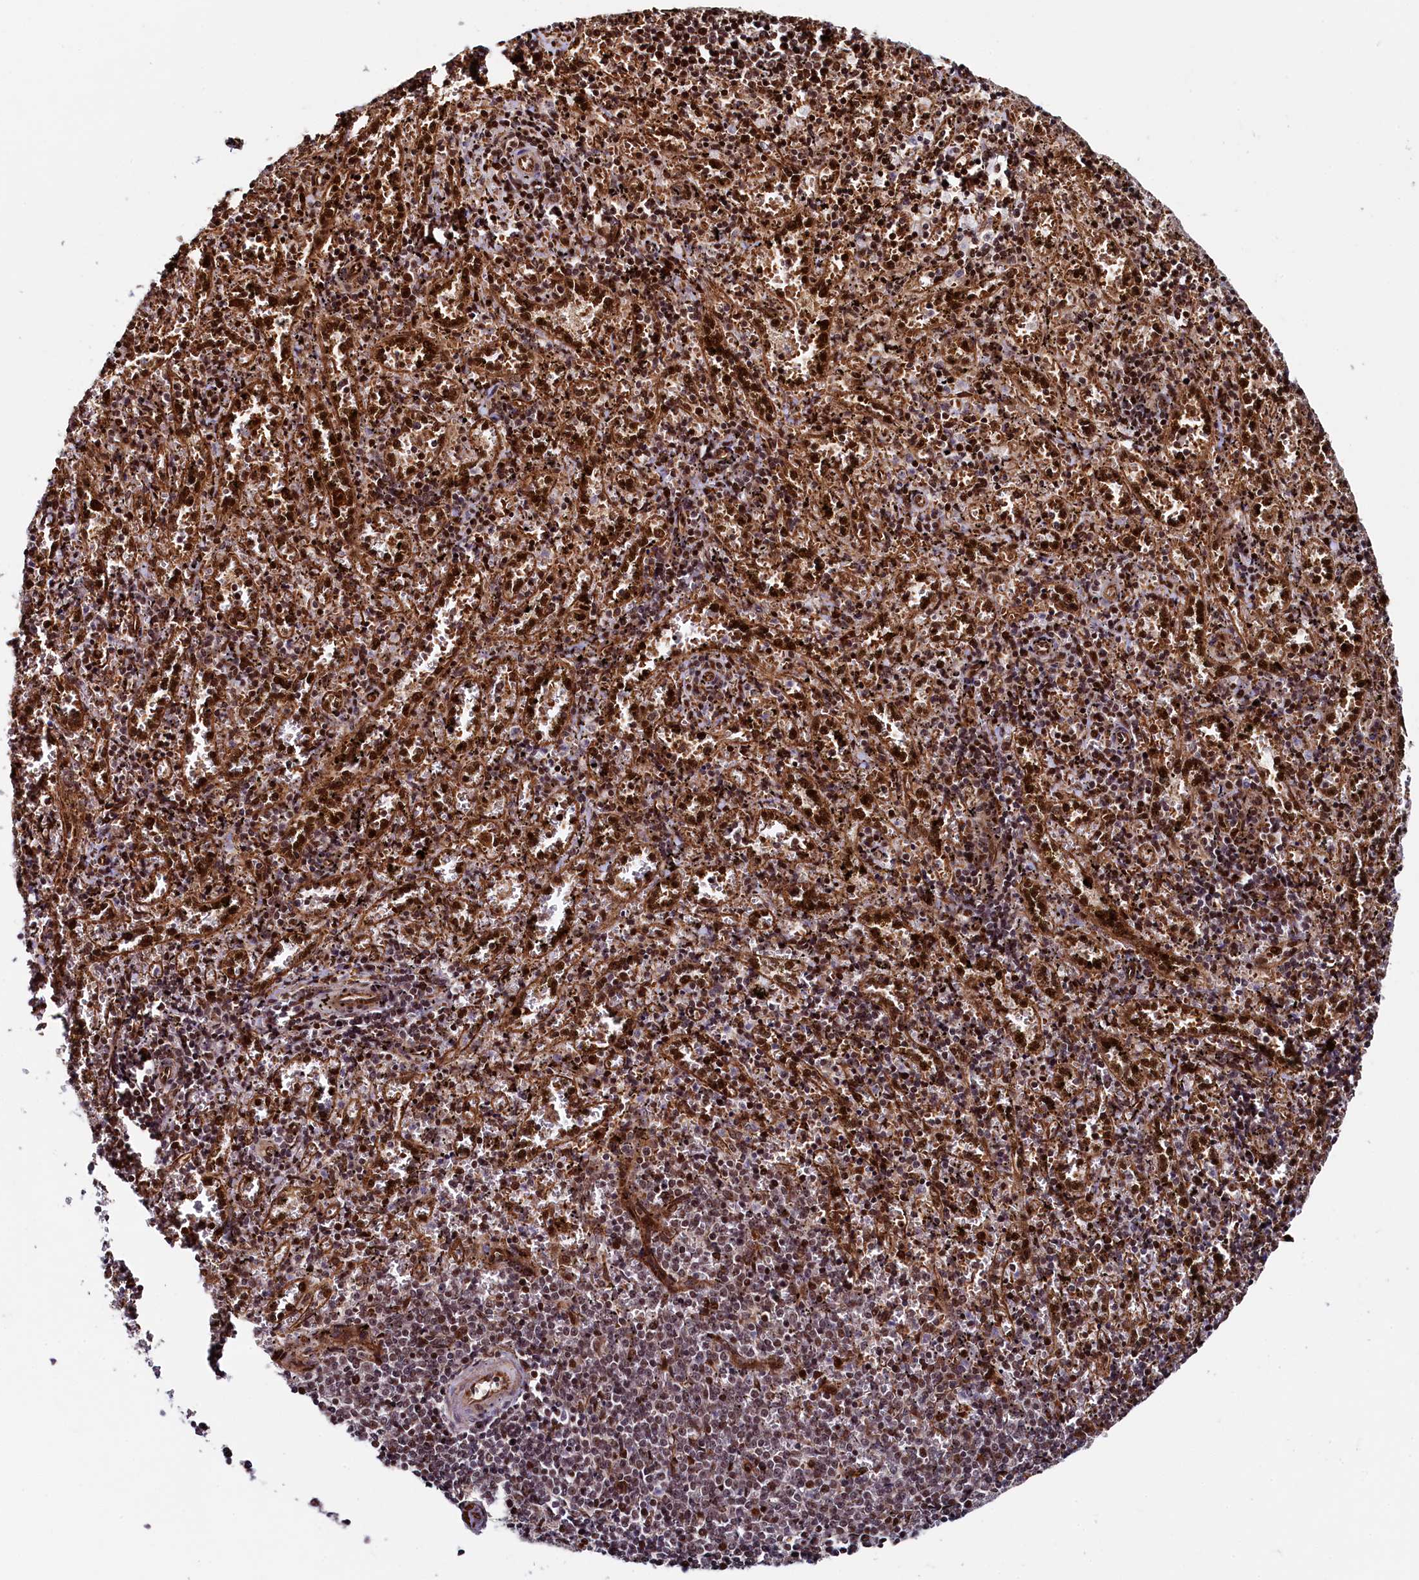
{"staining": {"intensity": "moderate", "quantity": "25%-75%", "location": "nuclear"}, "tissue": "spleen", "cell_type": "Cells in red pulp", "image_type": "normal", "snomed": [{"axis": "morphology", "description": "Normal tissue, NOS"}, {"axis": "topography", "description": "Spleen"}], "caption": "Cells in red pulp exhibit moderate nuclear staining in approximately 25%-75% of cells in unremarkable spleen.", "gene": "LEO1", "patient": {"sex": "male", "age": 11}}